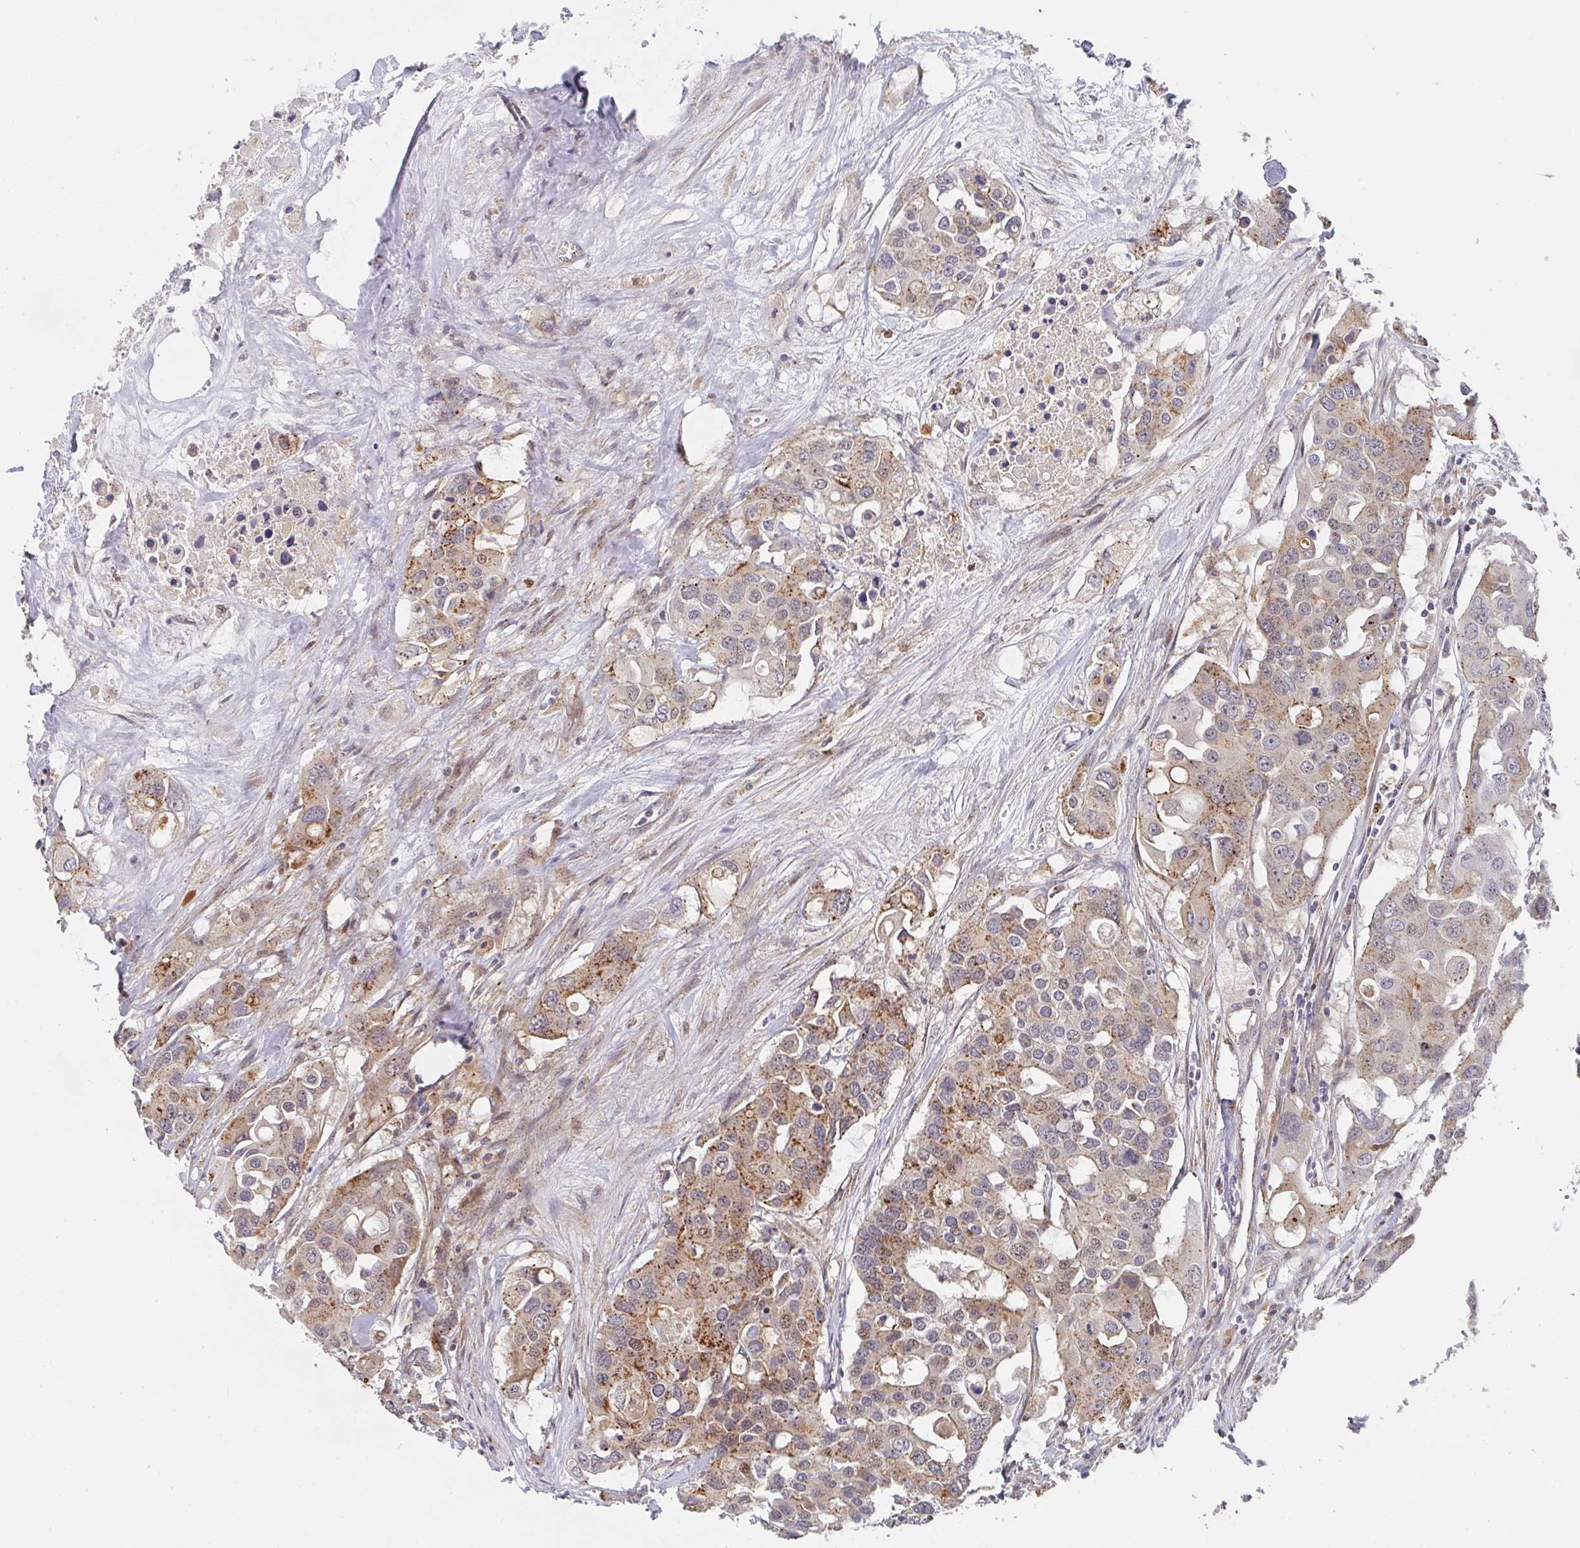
{"staining": {"intensity": "moderate", "quantity": "25%-75%", "location": "cytoplasmic/membranous,nuclear"}, "tissue": "colorectal cancer", "cell_type": "Tumor cells", "image_type": "cancer", "snomed": [{"axis": "morphology", "description": "Adenocarcinoma, NOS"}, {"axis": "topography", "description": "Colon"}], "caption": "Protein staining of adenocarcinoma (colorectal) tissue shows moderate cytoplasmic/membranous and nuclear expression in about 25%-75% of tumor cells. (DAB IHC, brown staining for protein, blue staining for nuclei).", "gene": "SIMC1", "patient": {"sex": "male", "age": 77}}